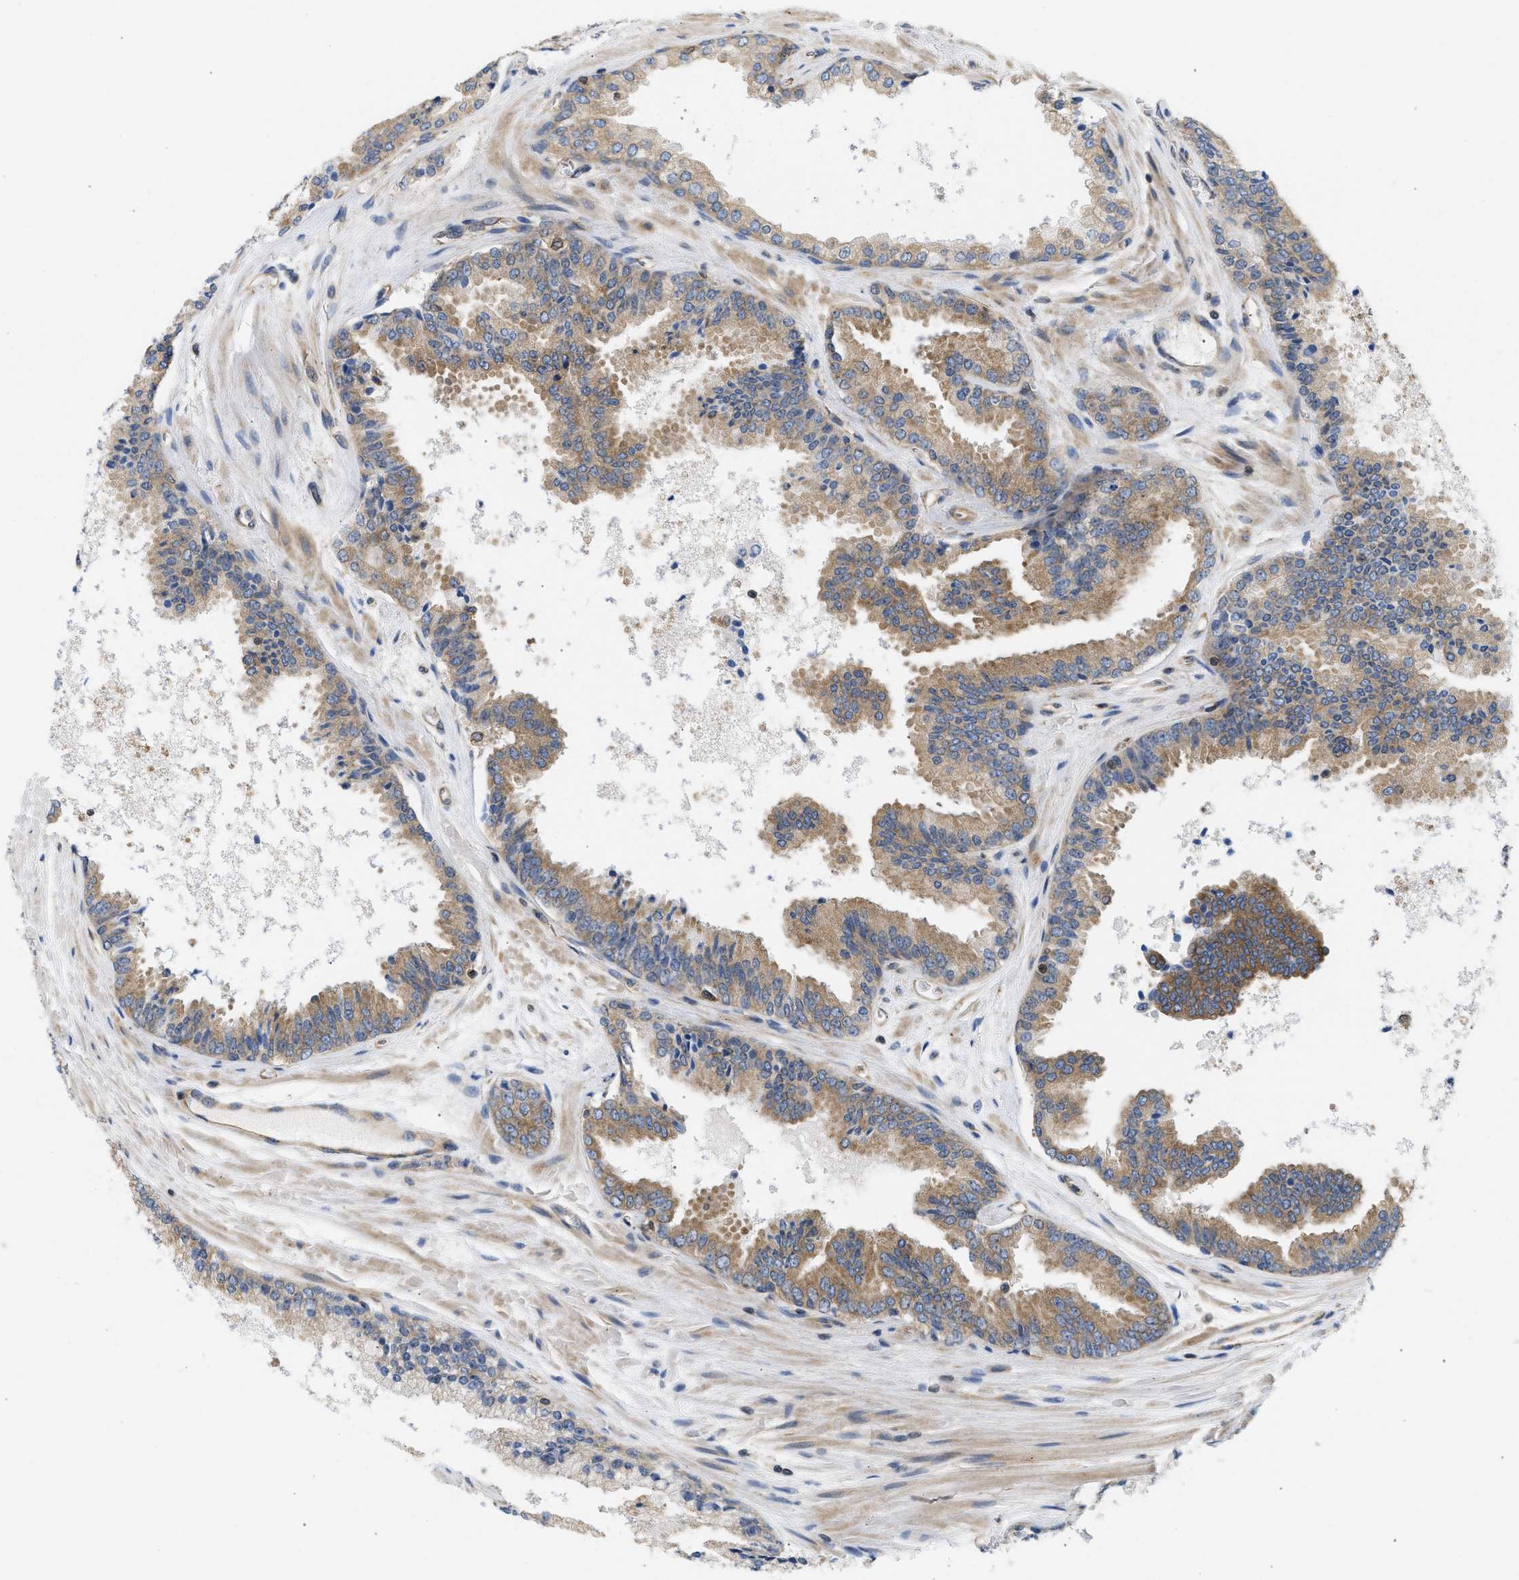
{"staining": {"intensity": "moderate", "quantity": ">75%", "location": "cytoplasmic/membranous"}, "tissue": "prostate cancer", "cell_type": "Tumor cells", "image_type": "cancer", "snomed": [{"axis": "morphology", "description": "Adenocarcinoma, High grade"}, {"axis": "topography", "description": "Prostate"}], "caption": "Prostate adenocarcinoma (high-grade) stained for a protein (brown) demonstrates moderate cytoplasmic/membranous positive staining in approximately >75% of tumor cells.", "gene": "STRN", "patient": {"sex": "male", "age": 65}}